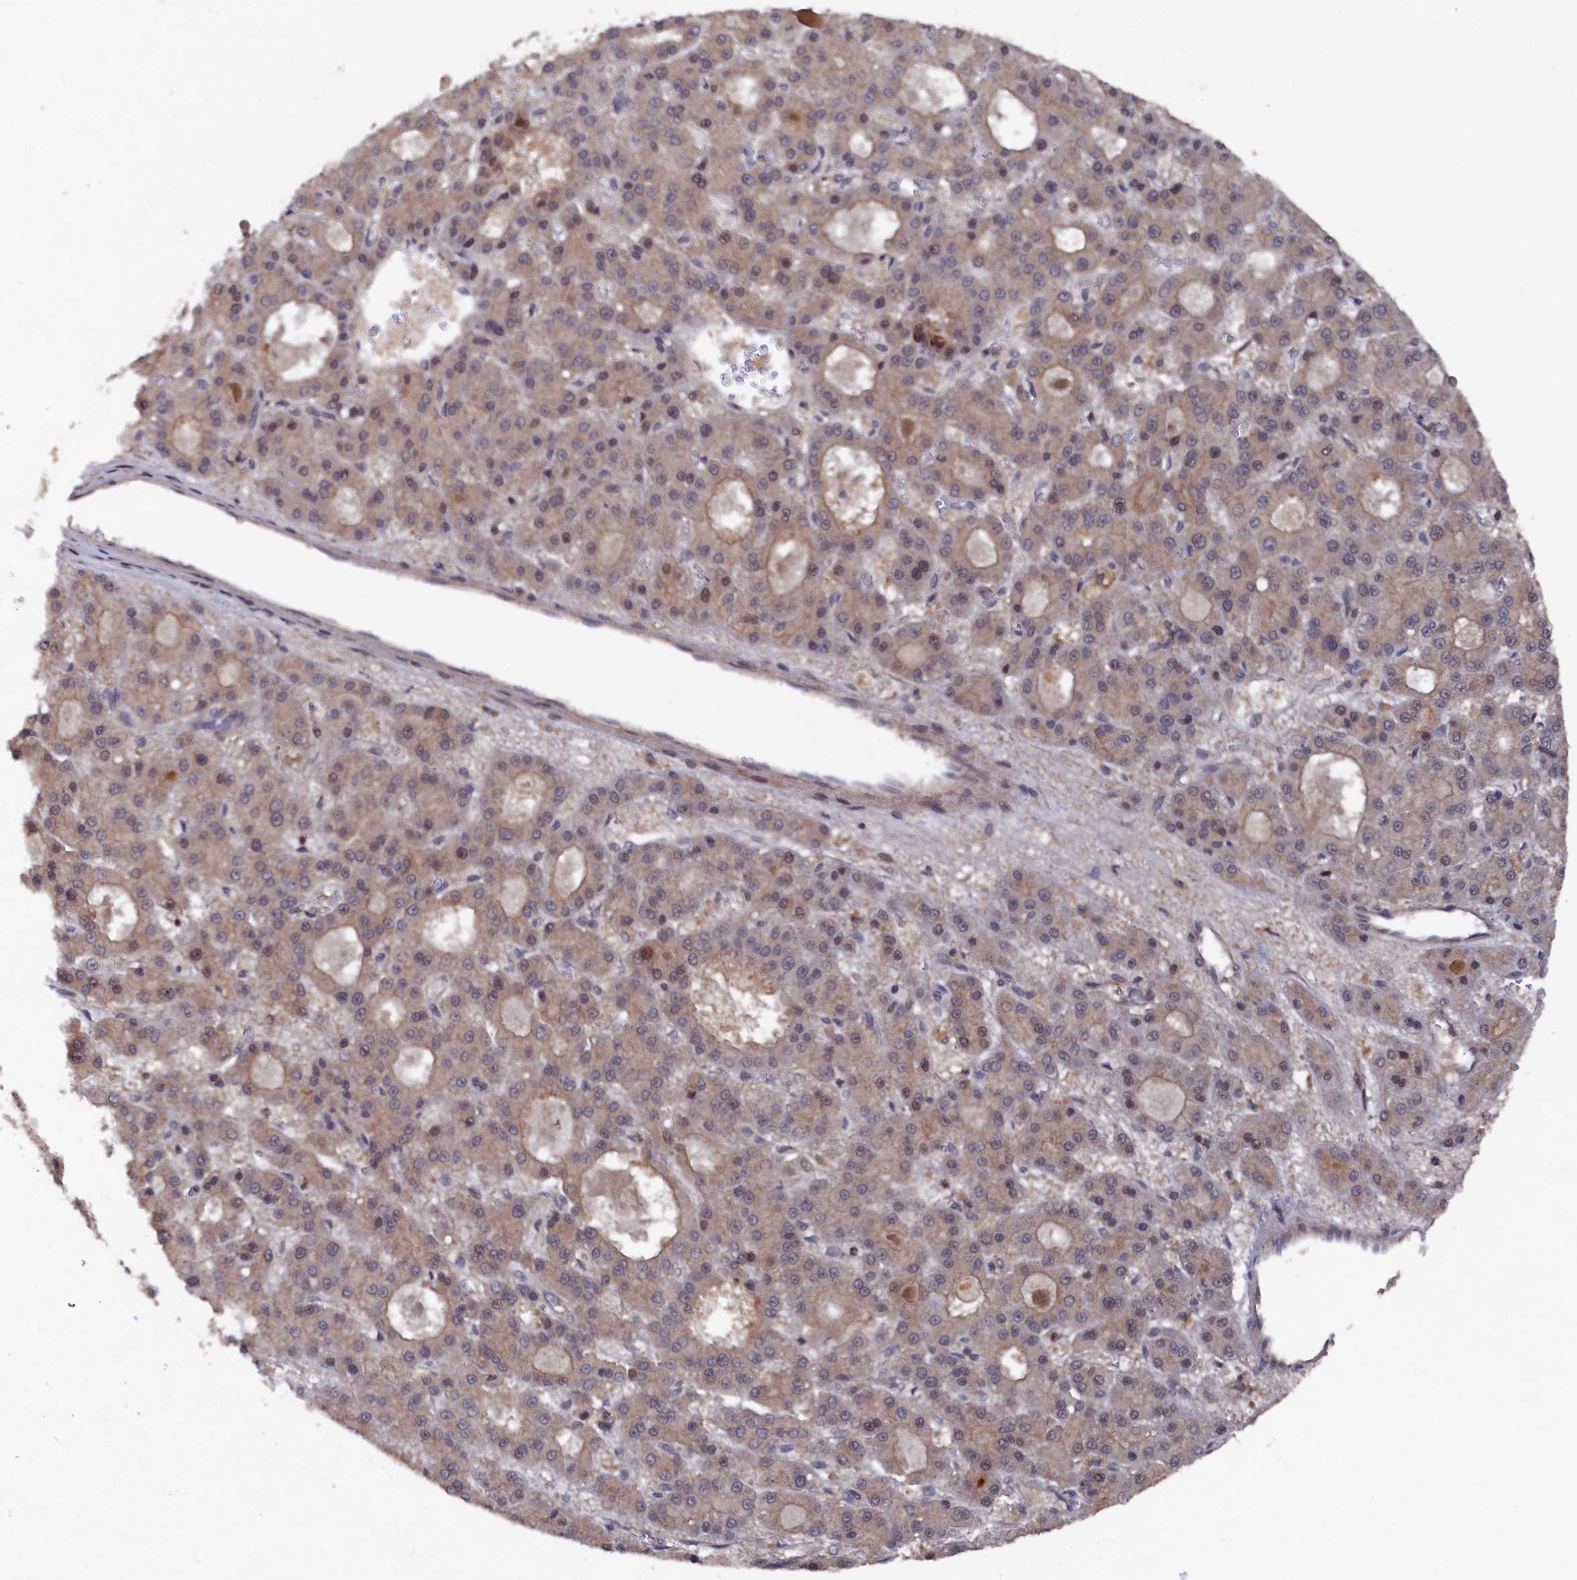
{"staining": {"intensity": "weak", "quantity": ">75%", "location": "cytoplasmic/membranous"}, "tissue": "liver cancer", "cell_type": "Tumor cells", "image_type": "cancer", "snomed": [{"axis": "morphology", "description": "Carcinoma, Hepatocellular, NOS"}, {"axis": "topography", "description": "Liver"}], "caption": "Protein staining demonstrates weak cytoplasmic/membranous staining in about >75% of tumor cells in liver cancer (hepatocellular carcinoma). (DAB (3,3'-diaminobenzidine) = brown stain, brightfield microscopy at high magnification).", "gene": "TMC5", "patient": {"sex": "male", "age": 70}}